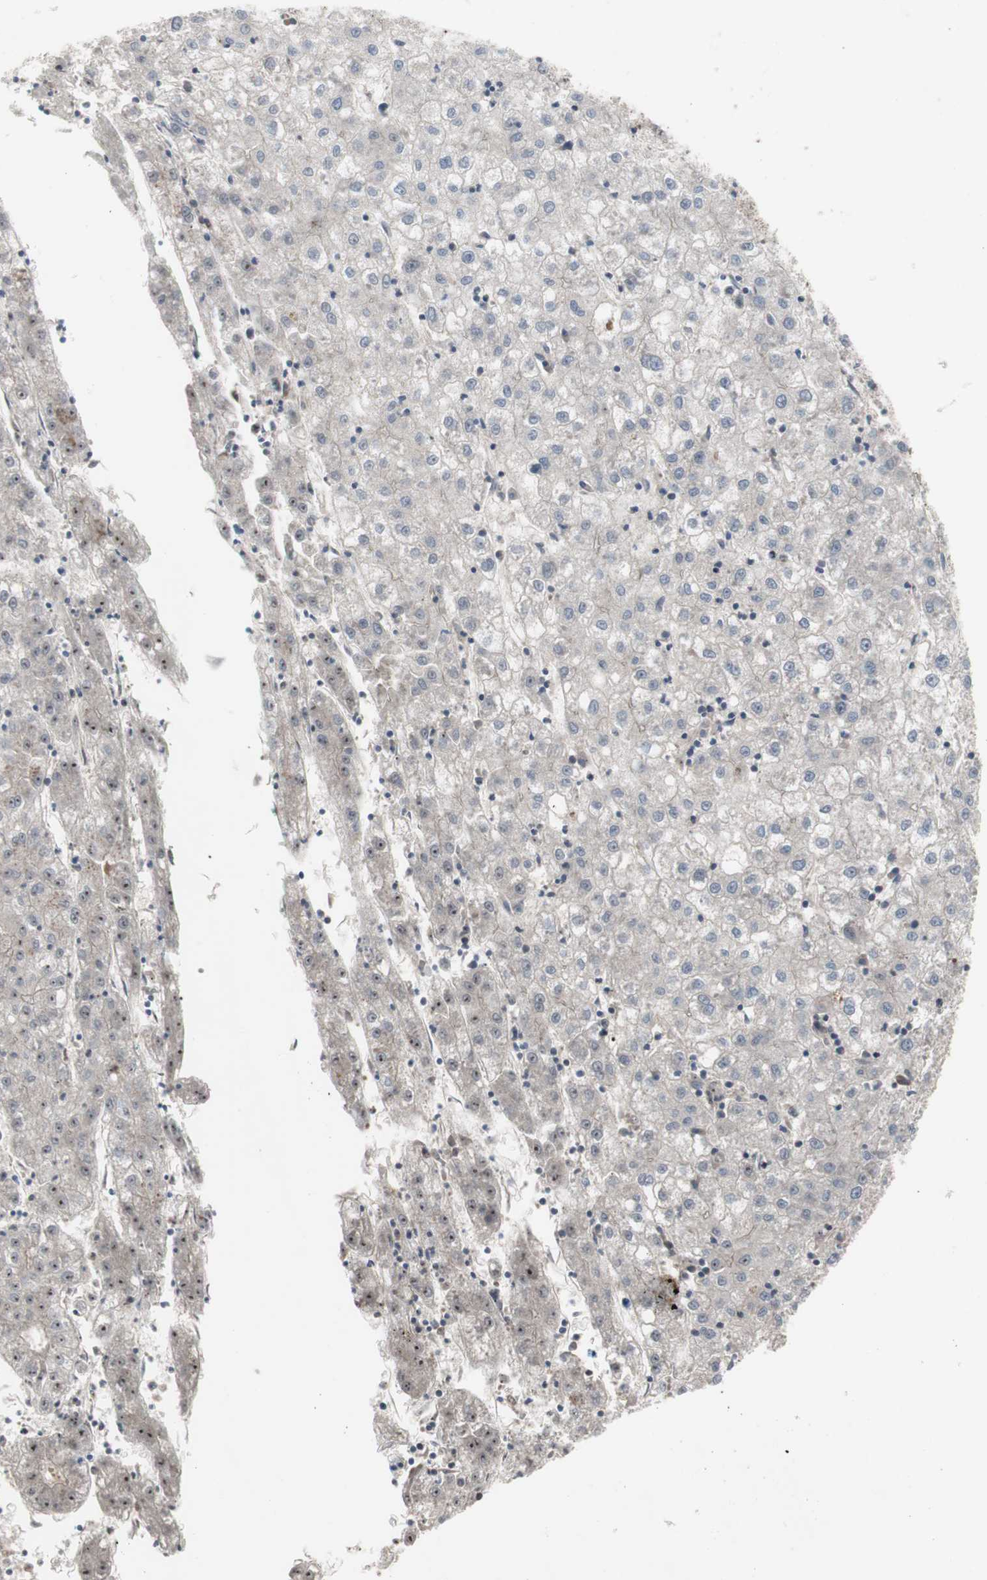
{"staining": {"intensity": "negative", "quantity": "none", "location": "none"}, "tissue": "liver cancer", "cell_type": "Tumor cells", "image_type": "cancer", "snomed": [{"axis": "morphology", "description": "Carcinoma, Hepatocellular, NOS"}, {"axis": "topography", "description": "Liver"}], "caption": "Immunohistochemistry (IHC) image of liver cancer (hepatocellular carcinoma) stained for a protein (brown), which displays no expression in tumor cells.", "gene": "OAZ1", "patient": {"sex": "male", "age": 72}}